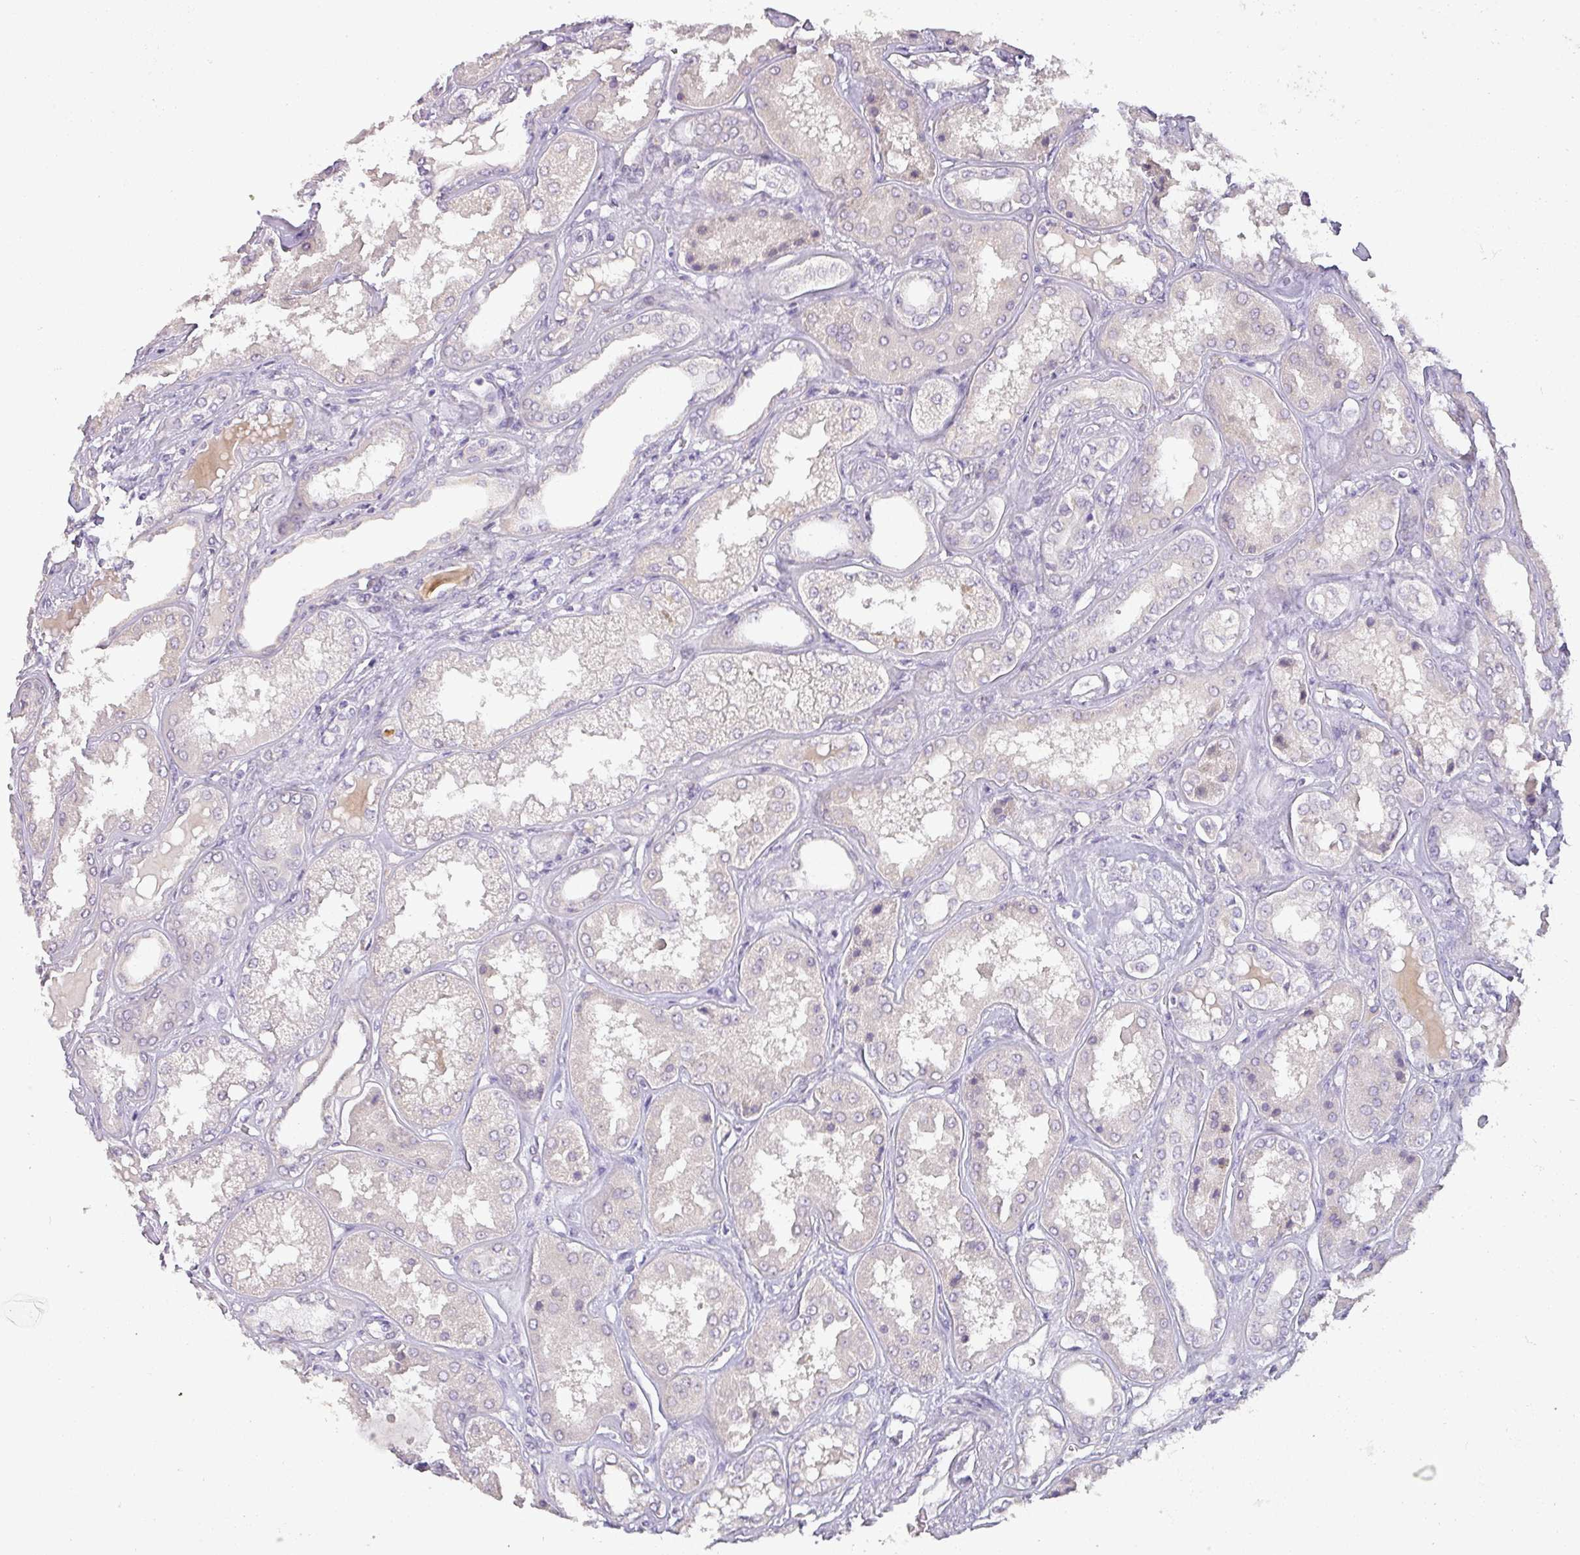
{"staining": {"intensity": "negative", "quantity": "none", "location": "none"}, "tissue": "kidney", "cell_type": "Cells in glomeruli", "image_type": "normal", "snomed": [{"axis": "morphology", "description": "Normal tissue, NOS"}, {"axis": "topography", "description": "Kidney"}], "caption": "This is an IHC image of unremarkable human kidney. There is no expression in cells in glomeruli.", "gene": "DRD5", "patient": {"sex": "female", "age": 56}}